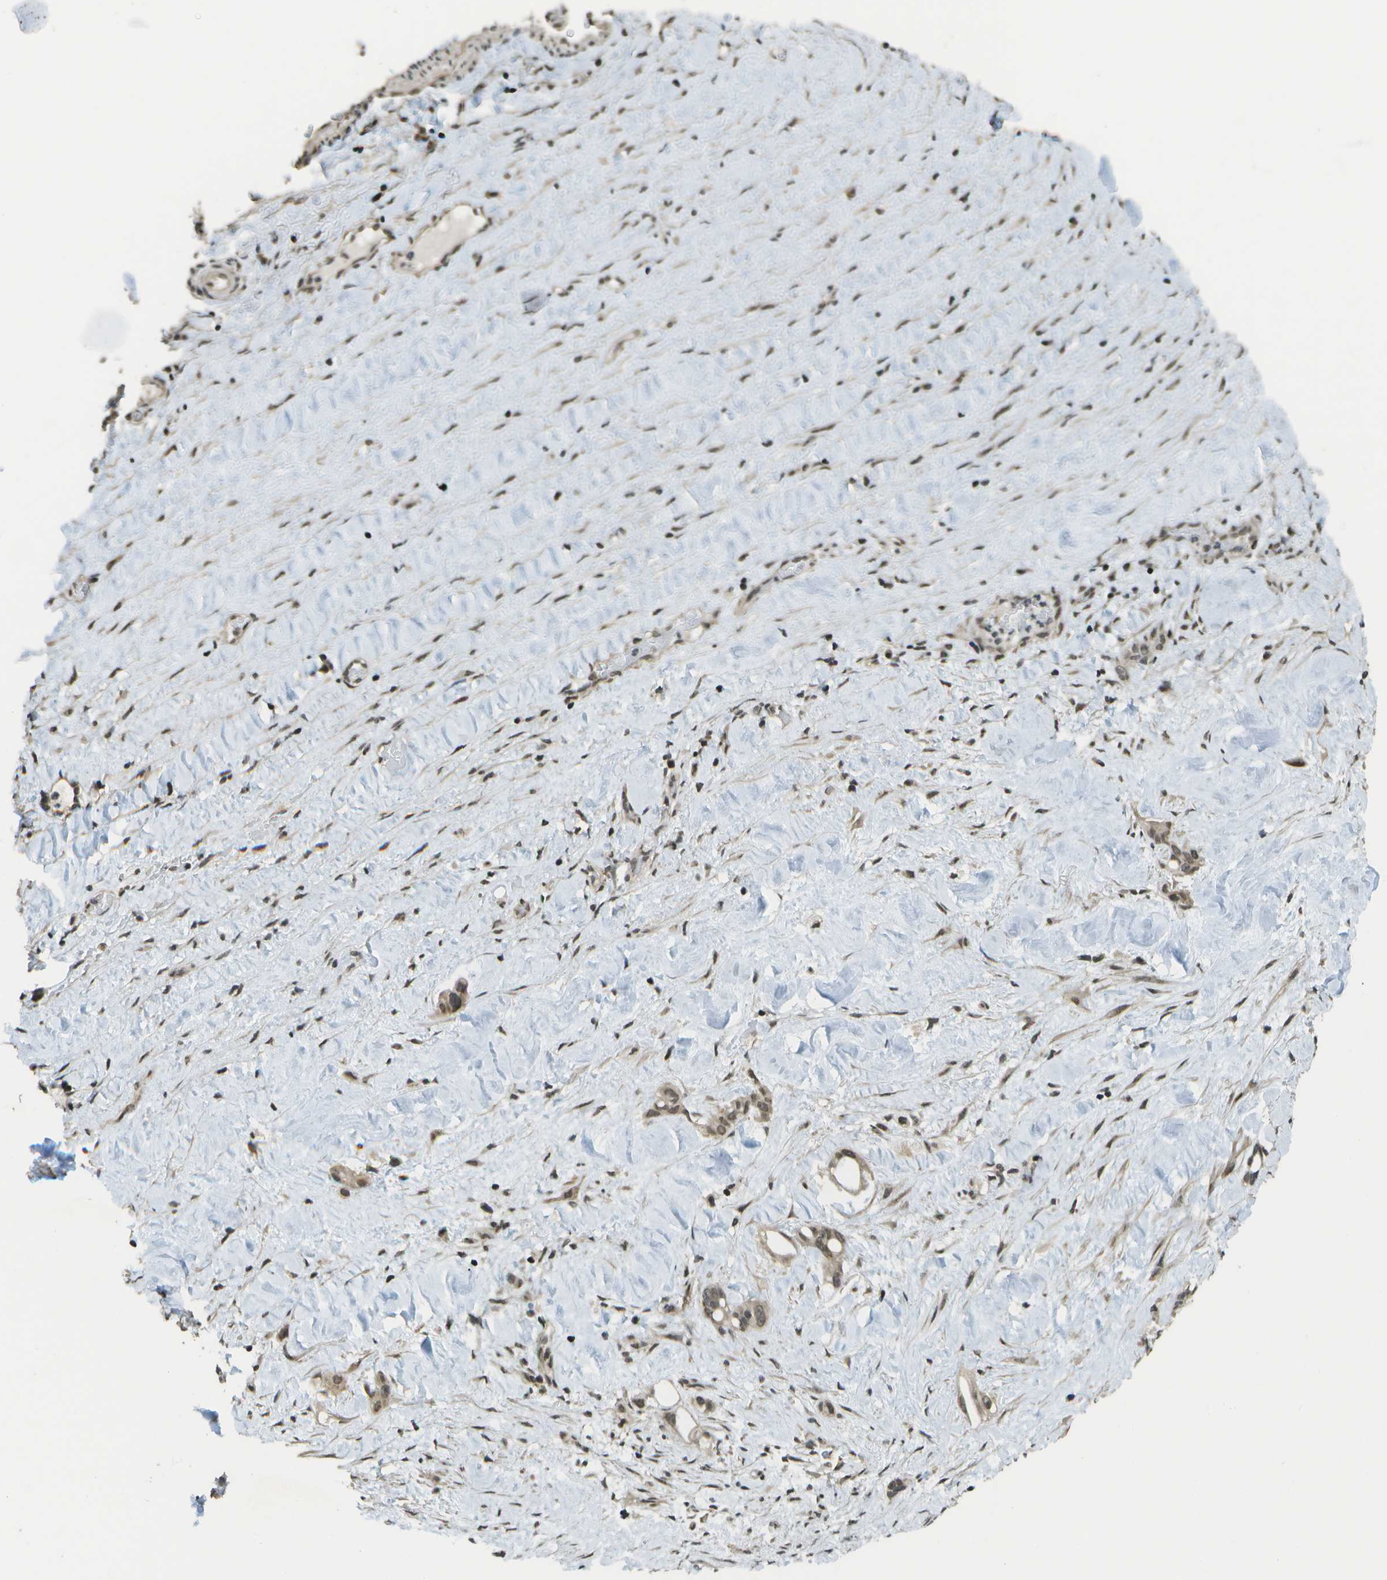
{"staining": {"intensity": "weak", "quantity": ">75%", "location": "cytoplasmic/membranous,nuclear"}, "tissue": "liver cancer", "cell_type": "Tumor cells", "image_type": "cancer", "snomed": [{"axis": "morphology", "description": "Cholangiocarcinoma"}, {"axis": "topography", "description": "Liver"}], "caption": "A high-resolution micrograph shows immunohistochemistry (IHC) staining of liver cancer (cholangiocarcinoma), which displays weak cytoplasmic/membranous and nuclear expression in approximately >75% of tumor cells.", "gene": "KAT5", "patient": {"sex": "female", "age": 65}}